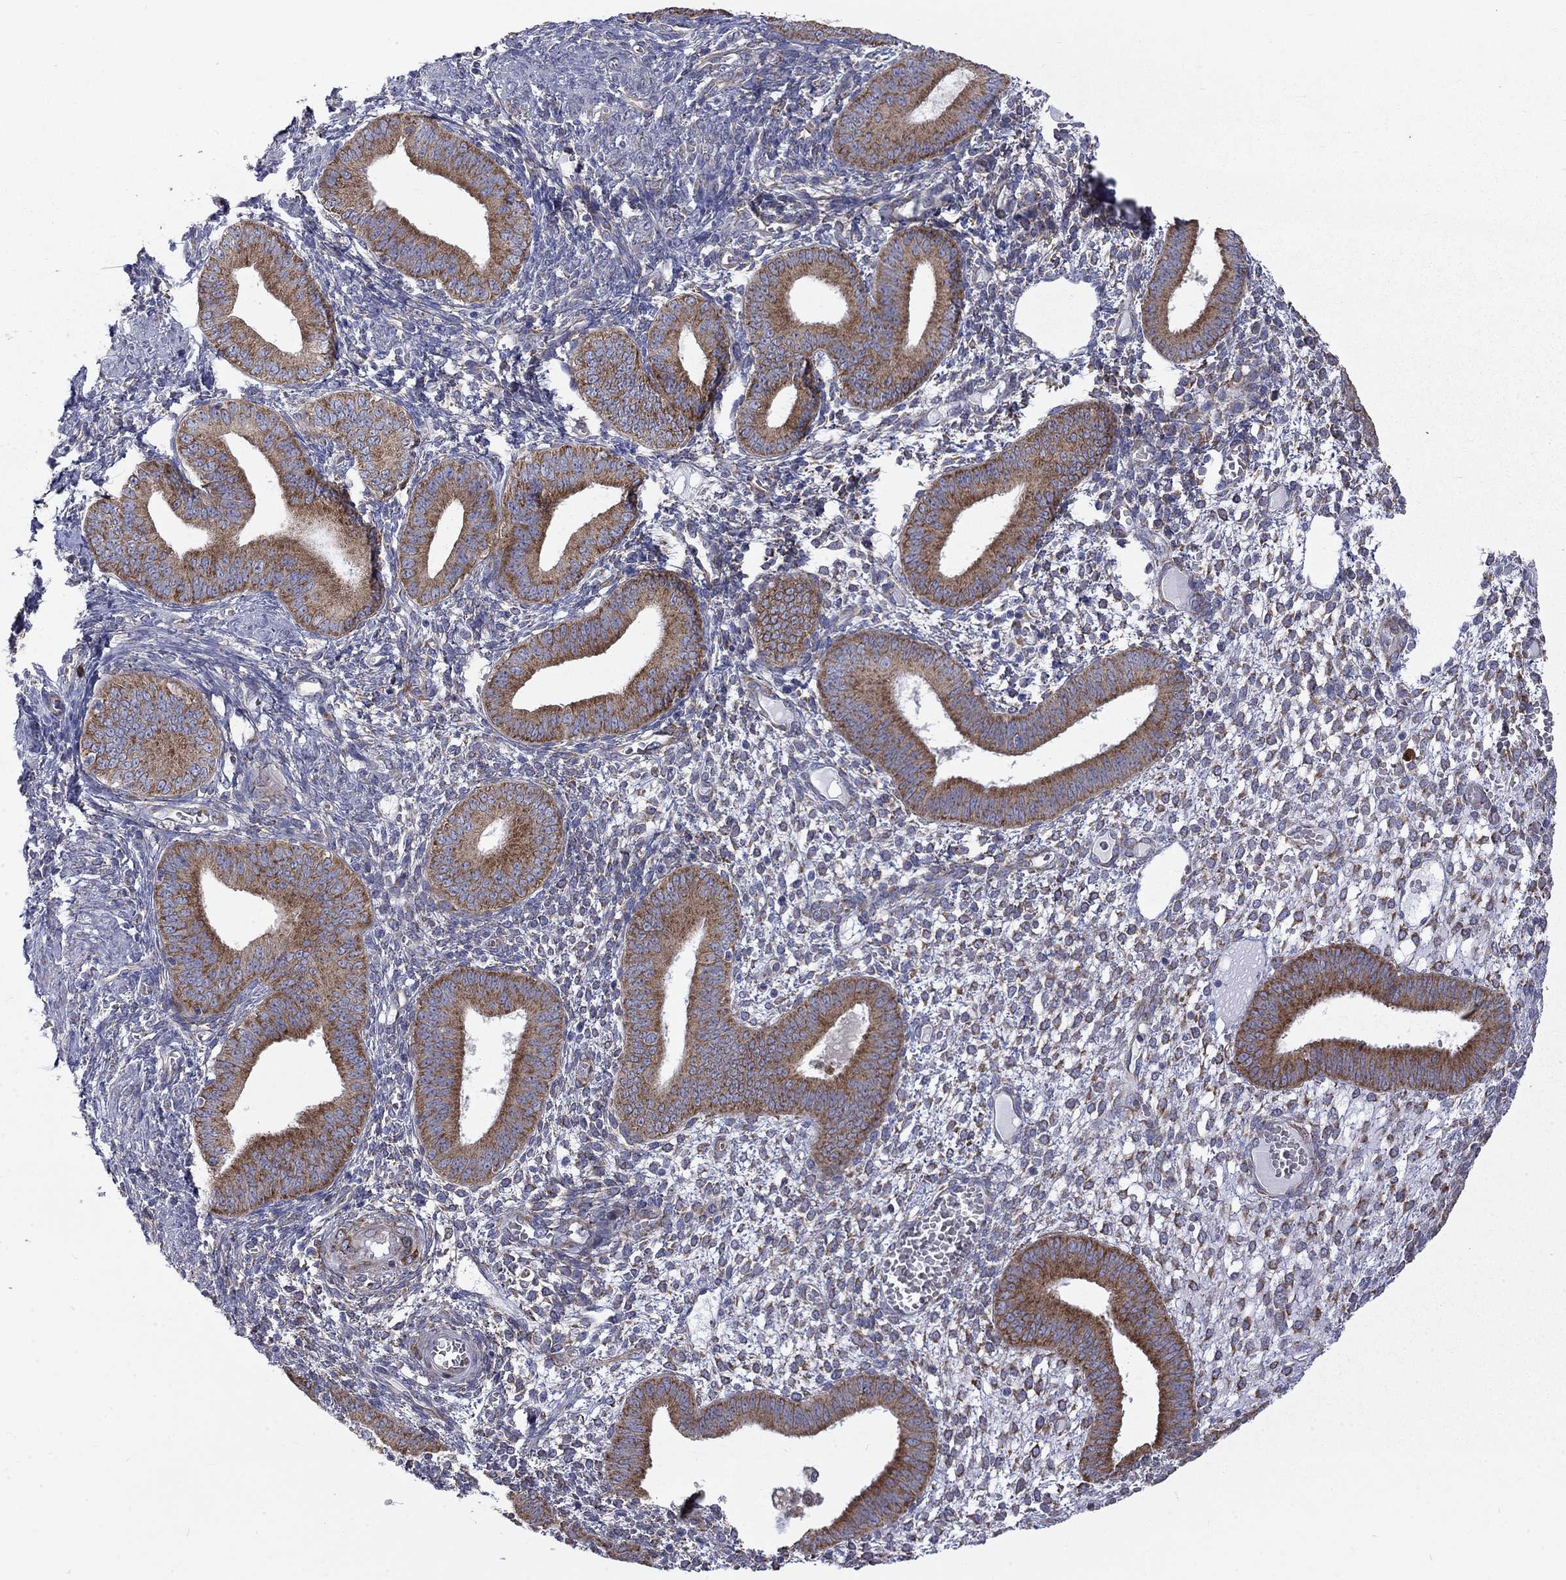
{"staining": {"intensity": "negative", "quantity": "none", "location": "none"}, "tissue": "endometrium", "cell_type": "Cells in endometrial stroma", "image_type": "normal", "snomed": [{"axis": "morphology", "description": "Normal tissue, NOS"}, {"axis": "topography", "description": "Endometrium"}], "caption": "The immunohistochemistry (IHC) photomicrograph has no significant positivity in cells in endometrial stroma of endometrium. Brightfield microscopy of immunohistochemistry stained with DAB (3,3'-diaminobenzidine) (brown) and hematoxylin (blue), captured at high magnification.", "gene": "PABPC4", "patient": {"sex": "female", "age": 42}}